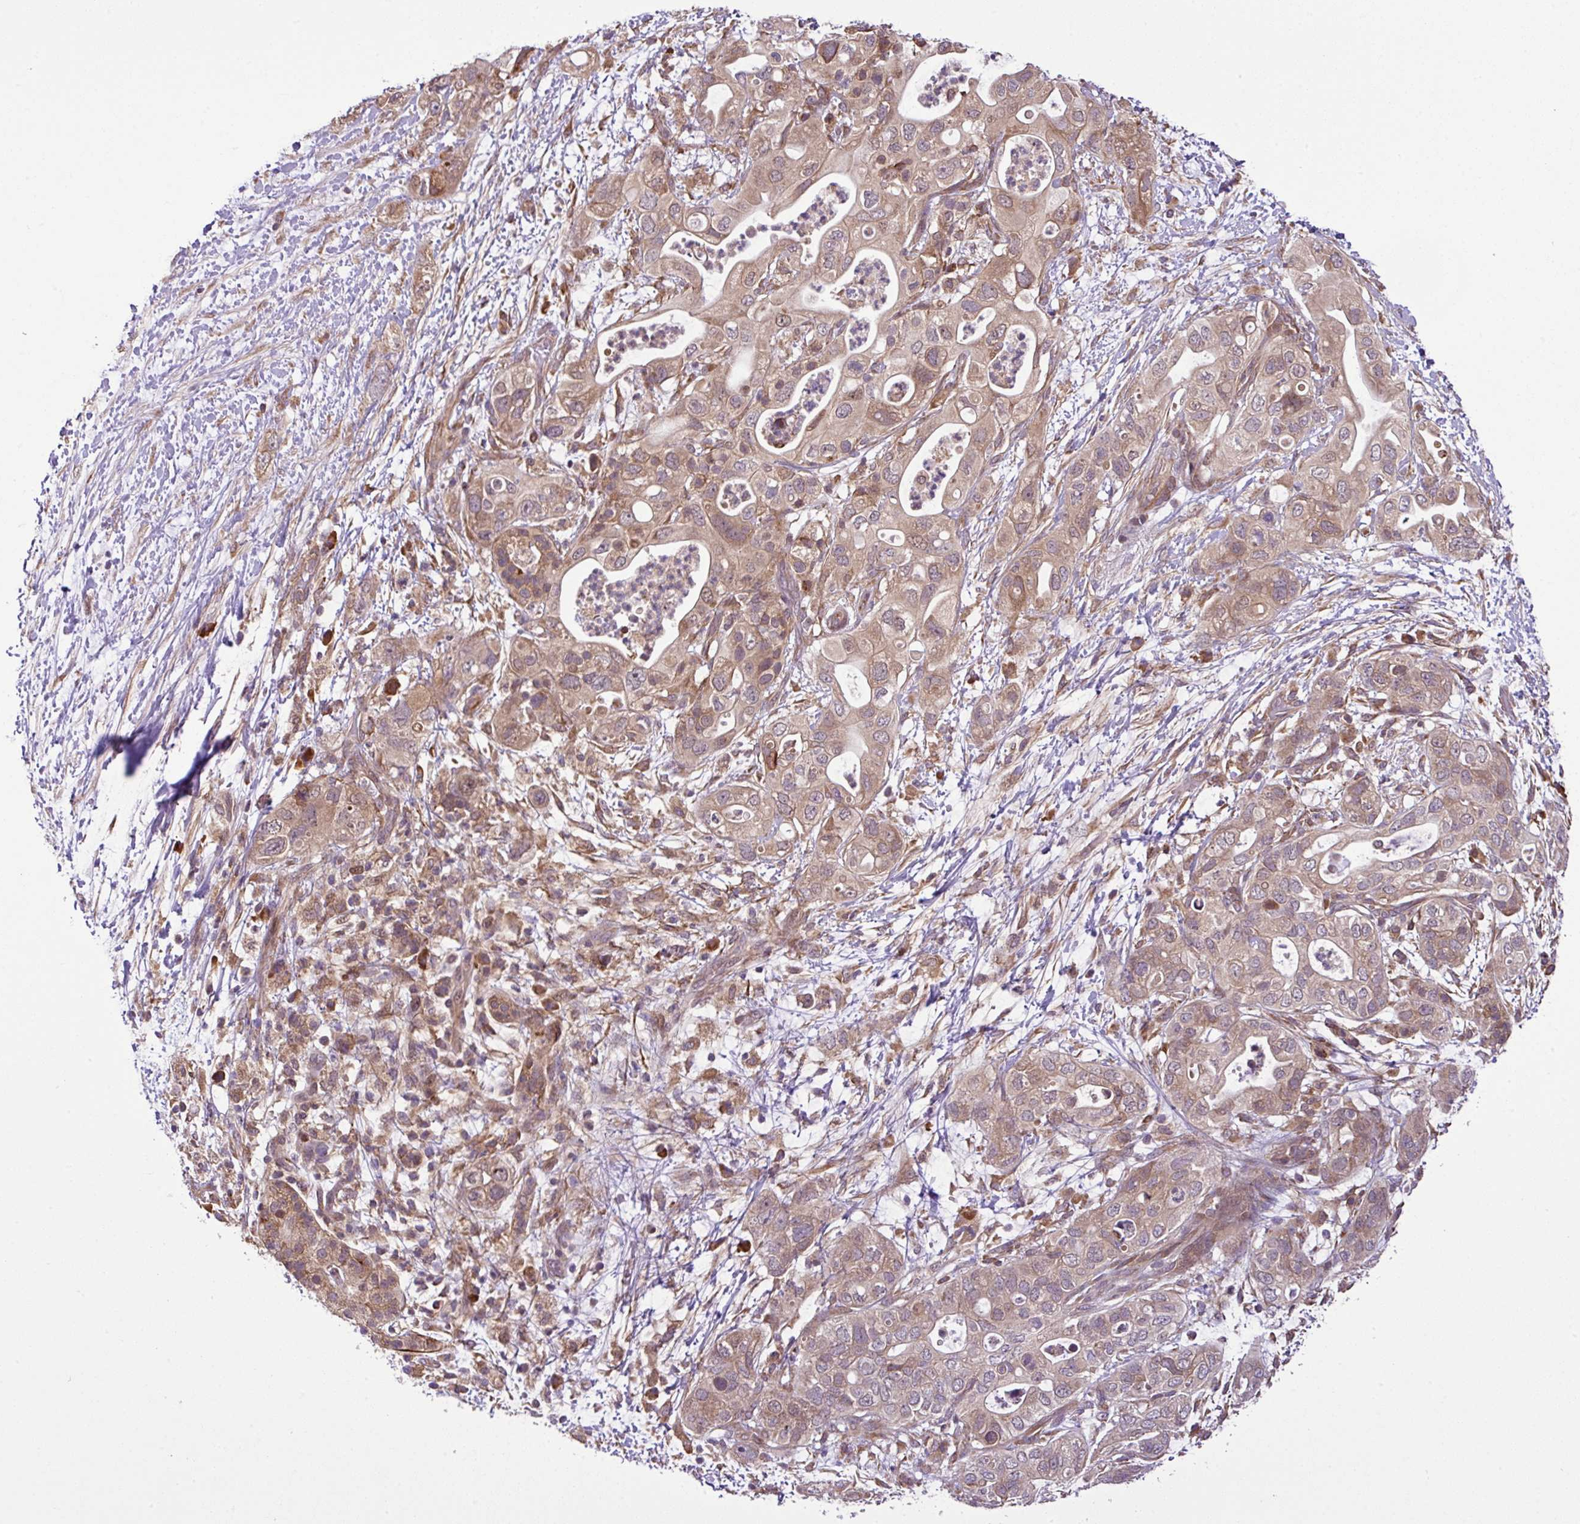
{"staining": {"intensity": "moderate", "quantity": ">75%", "location": "cytoplasmic/membranous"}, "tissue": "pancreatic cancer", "cell_type": "Tumor cells", "image_type": "cancer", "snomed": [{"axis": "morphology", "description": "Adenocarcinoma, NOS"}, {"axis": "topography", "description": "Pancreas"}], "caption": "DAB (3,3'-diaminobenzidine) immunohistochemical staining of human pancreatic cancer reveals moderate cytoplasmic/membranous protein staining in approximately >75% of tumor cells.", "gene": "DLGAP4", "patient": {"sex": "female", "age": 72}}